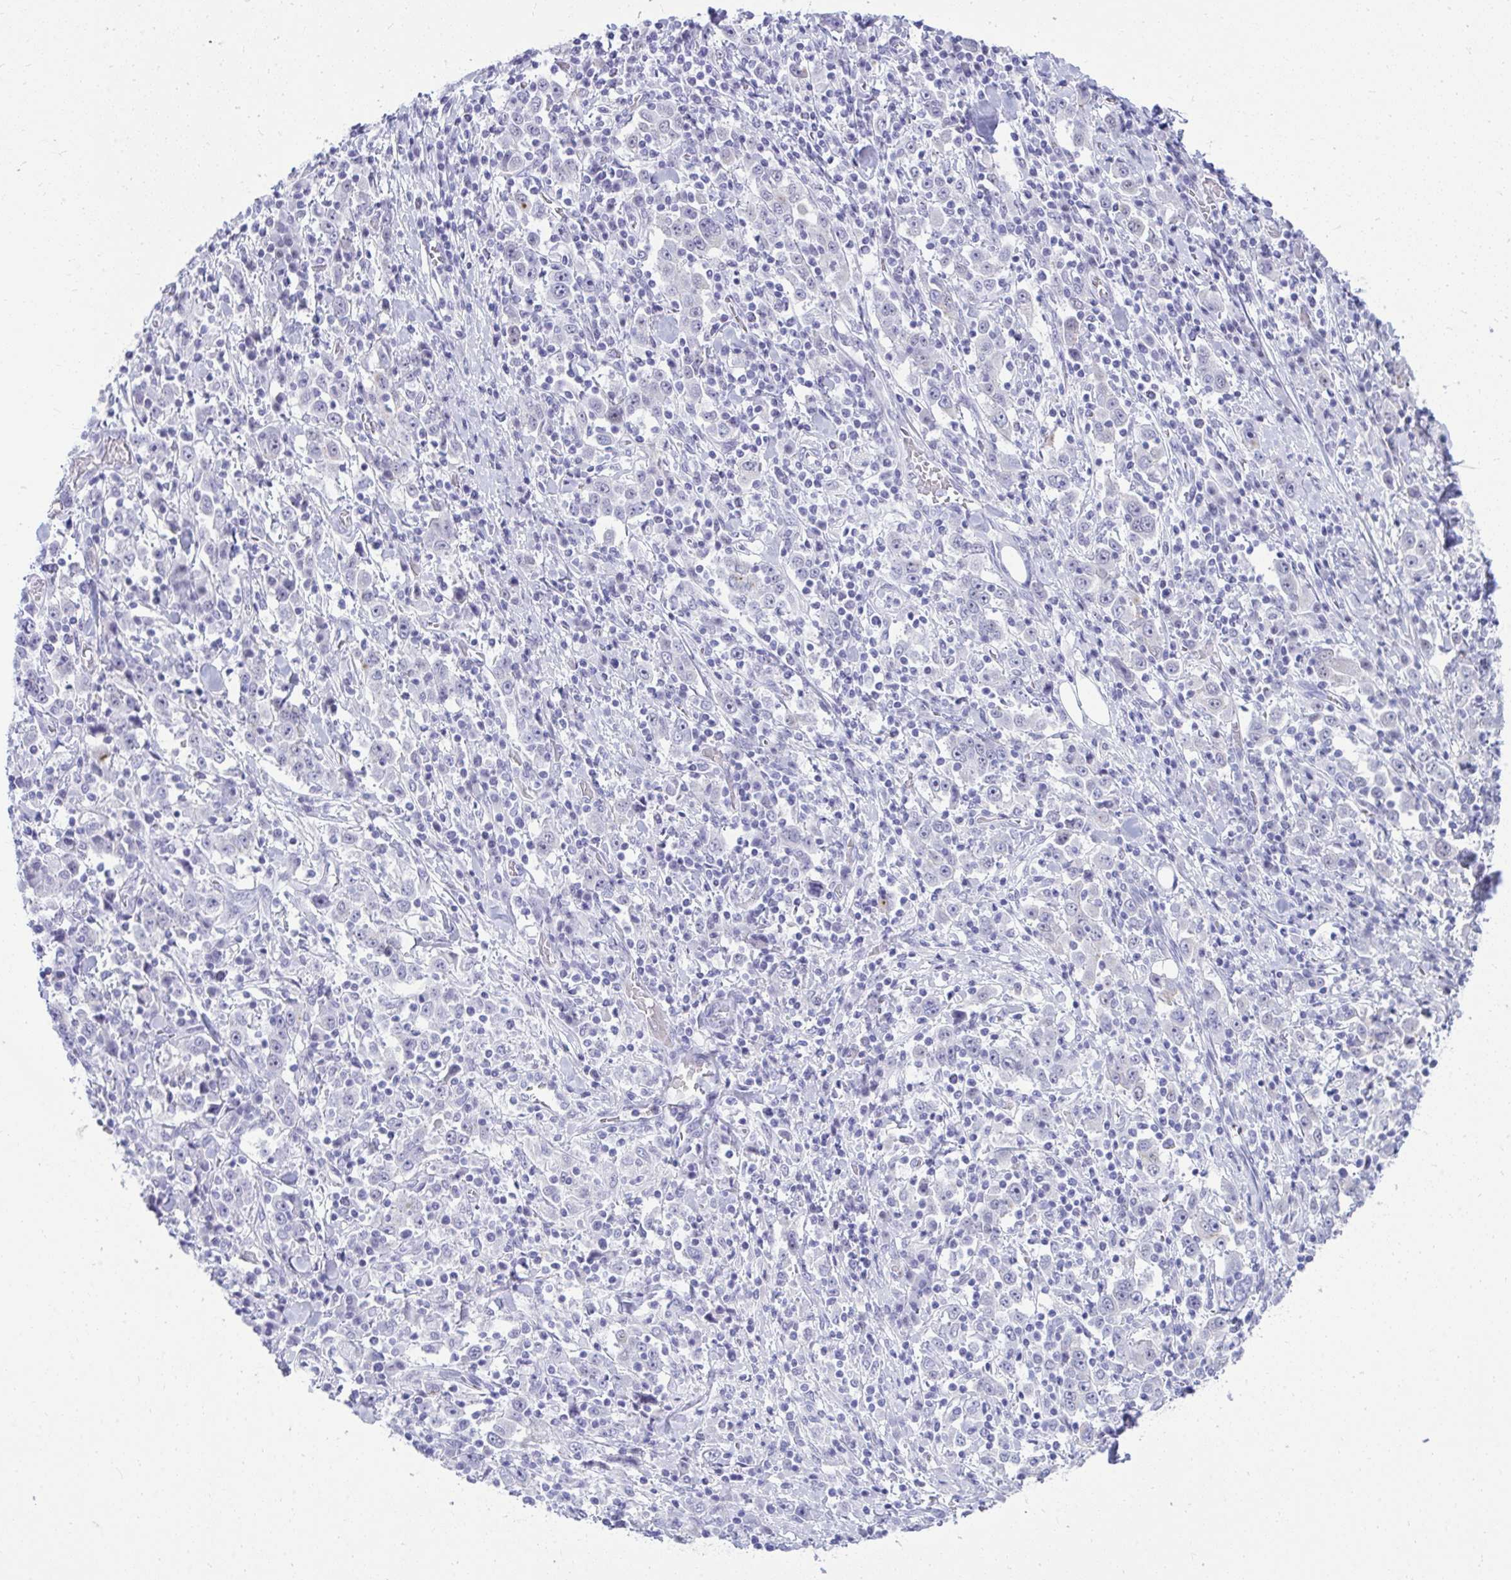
{"staining": {"intensity": "negative", "quantity": "none", "location": "none"}, "tissue": "stomach cancer", "cell_type": "Tumor cells", "image_type": "cancer", "snomed": [{"axis": "morphology", "description": "Normal tissue, NOS"}, {"axis": "morphology", "description": "Adenocarcinoma, NOS"}, {"axis": "topography", "description": "Stomach, upper"}, {"axis": "topography", "description": "Stomach"}], "caption": "Stomach cancer (adenocarcinoma) was stained to show a protein in brown. There is no significant staining in tumor cells.", "gene": "OR5F1", "patient": {"sex": "male", "age": 59}}